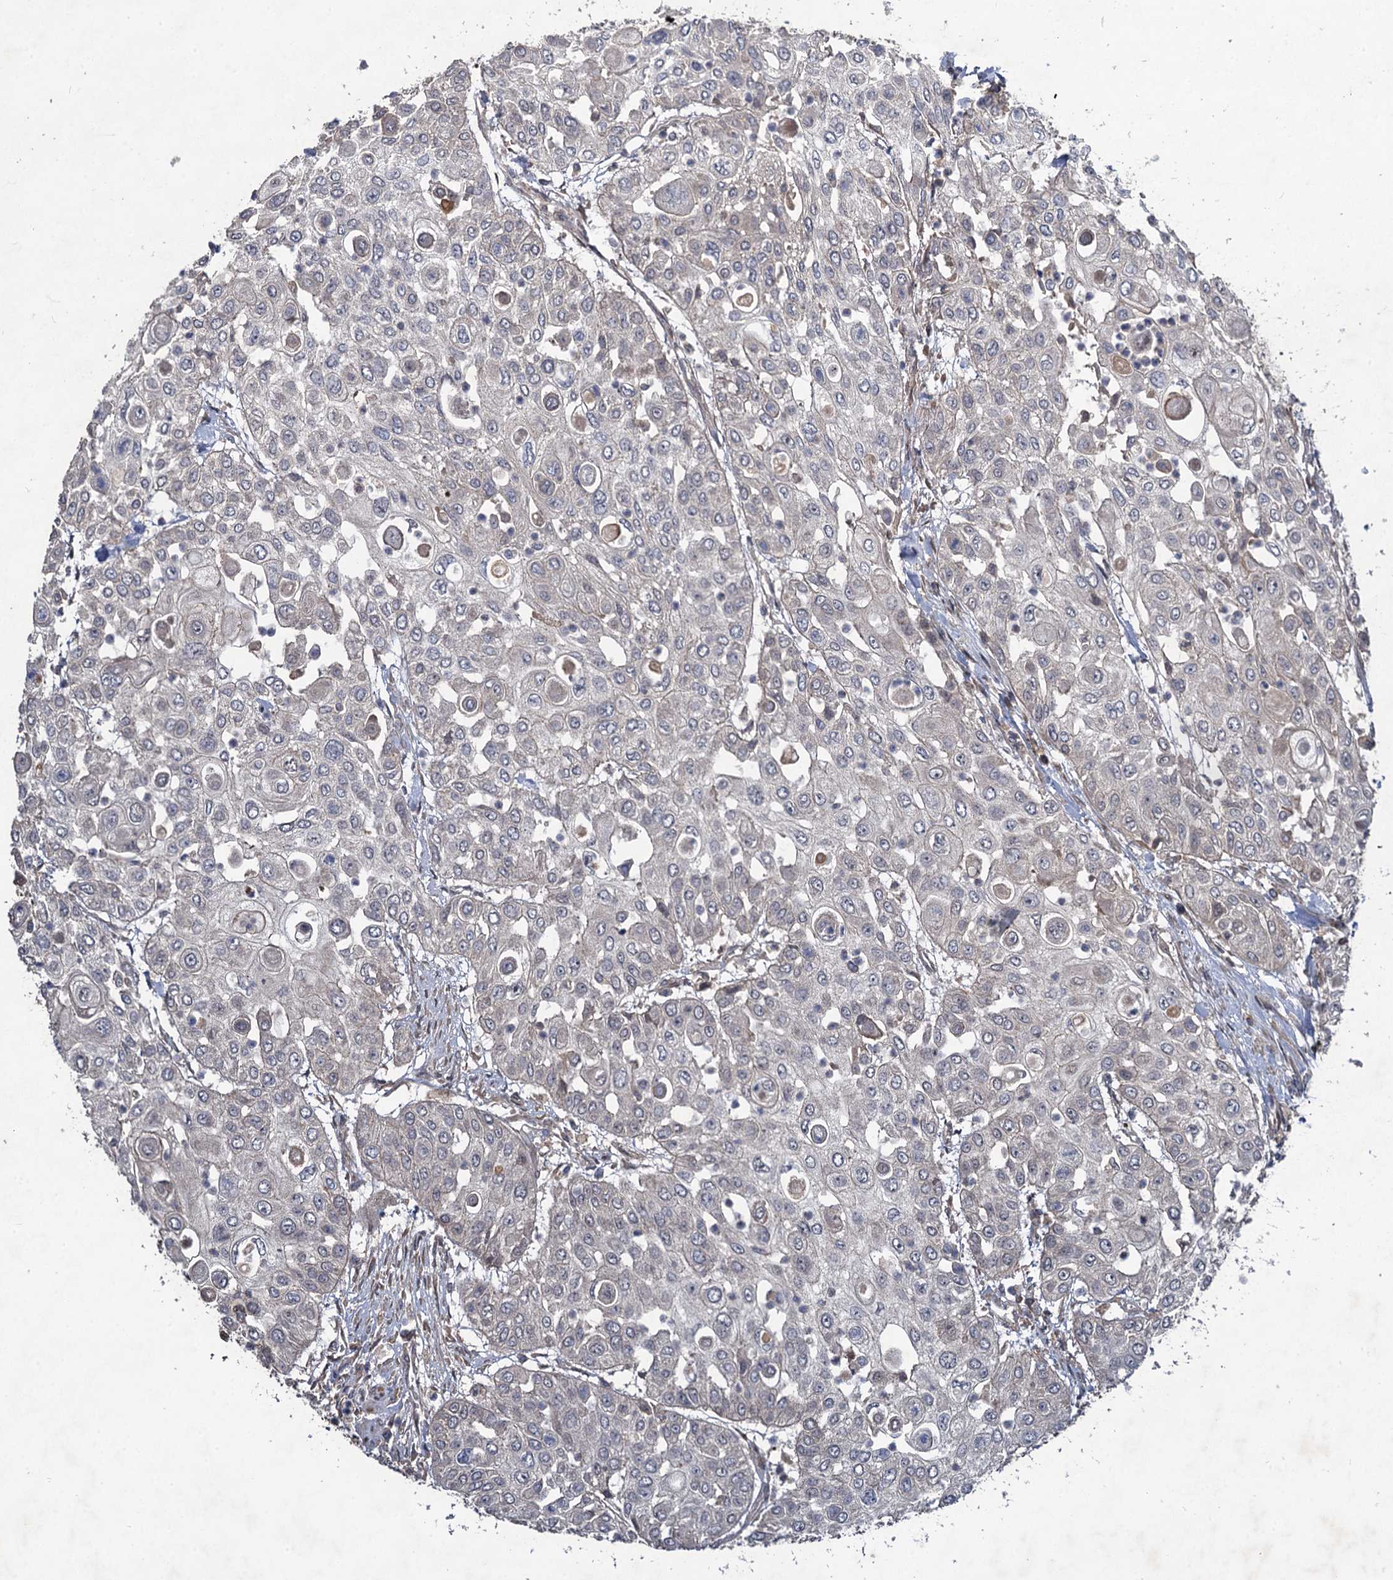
{"staining": {"intensity": "negative", "quantity": "none", "location": "none"}, "tissue": "urothelial cancer", "cell_type": "Tumor cells", "image_type": "cancer", "snomed": [{"axis": "morphology", "description": "Urothelial carcinoma, High grade"}, {"axis": "topography", "description": "Urinary bladder"}], "caption": "Immunohistochemical staining of urothelial cancer reveals no significant expression in tumor cells.", "gene": "NUDT22", "patient": {"sex": "female", "age": 79}}